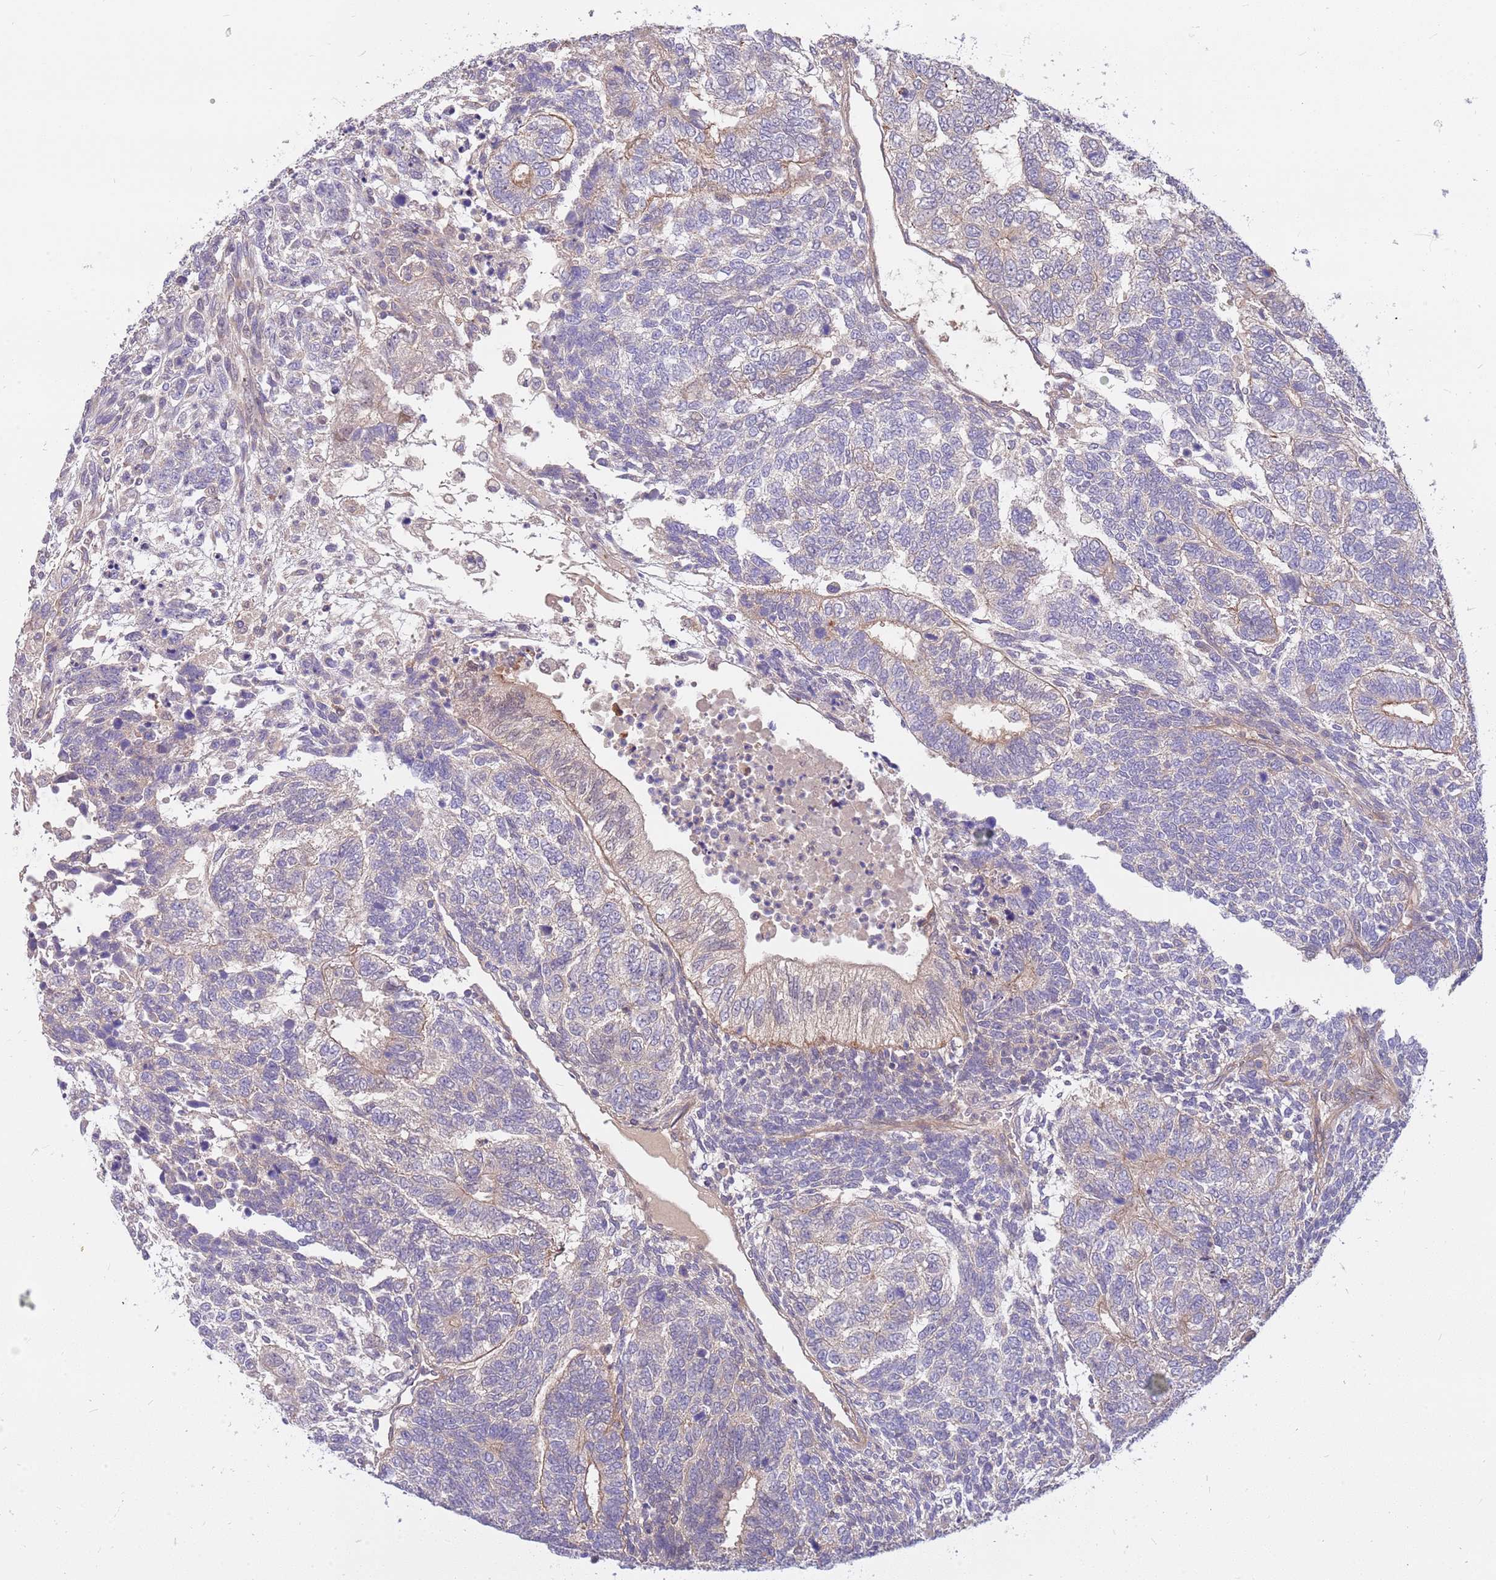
{"staining": {"intensity": "negative", "quantity": "none", "location": "none"}, "tissue": "testis cancer", "cell_type": "Tumor cells", "image_type": "cancer", "snomed": [{"axis": "morphology", "description": "Carcinoma, Embryonal, NOS"}, {"axis": "topography", "description": "Testis"}], "caption": "DAB (3,3'-diaminobenzidine) immunohistochemical staining of human testis cancer (embryonal carcinoma) displays no significant staining in tumor cells.", "gene": "MVD", "patient": {"sex": "male", "age": 23}}